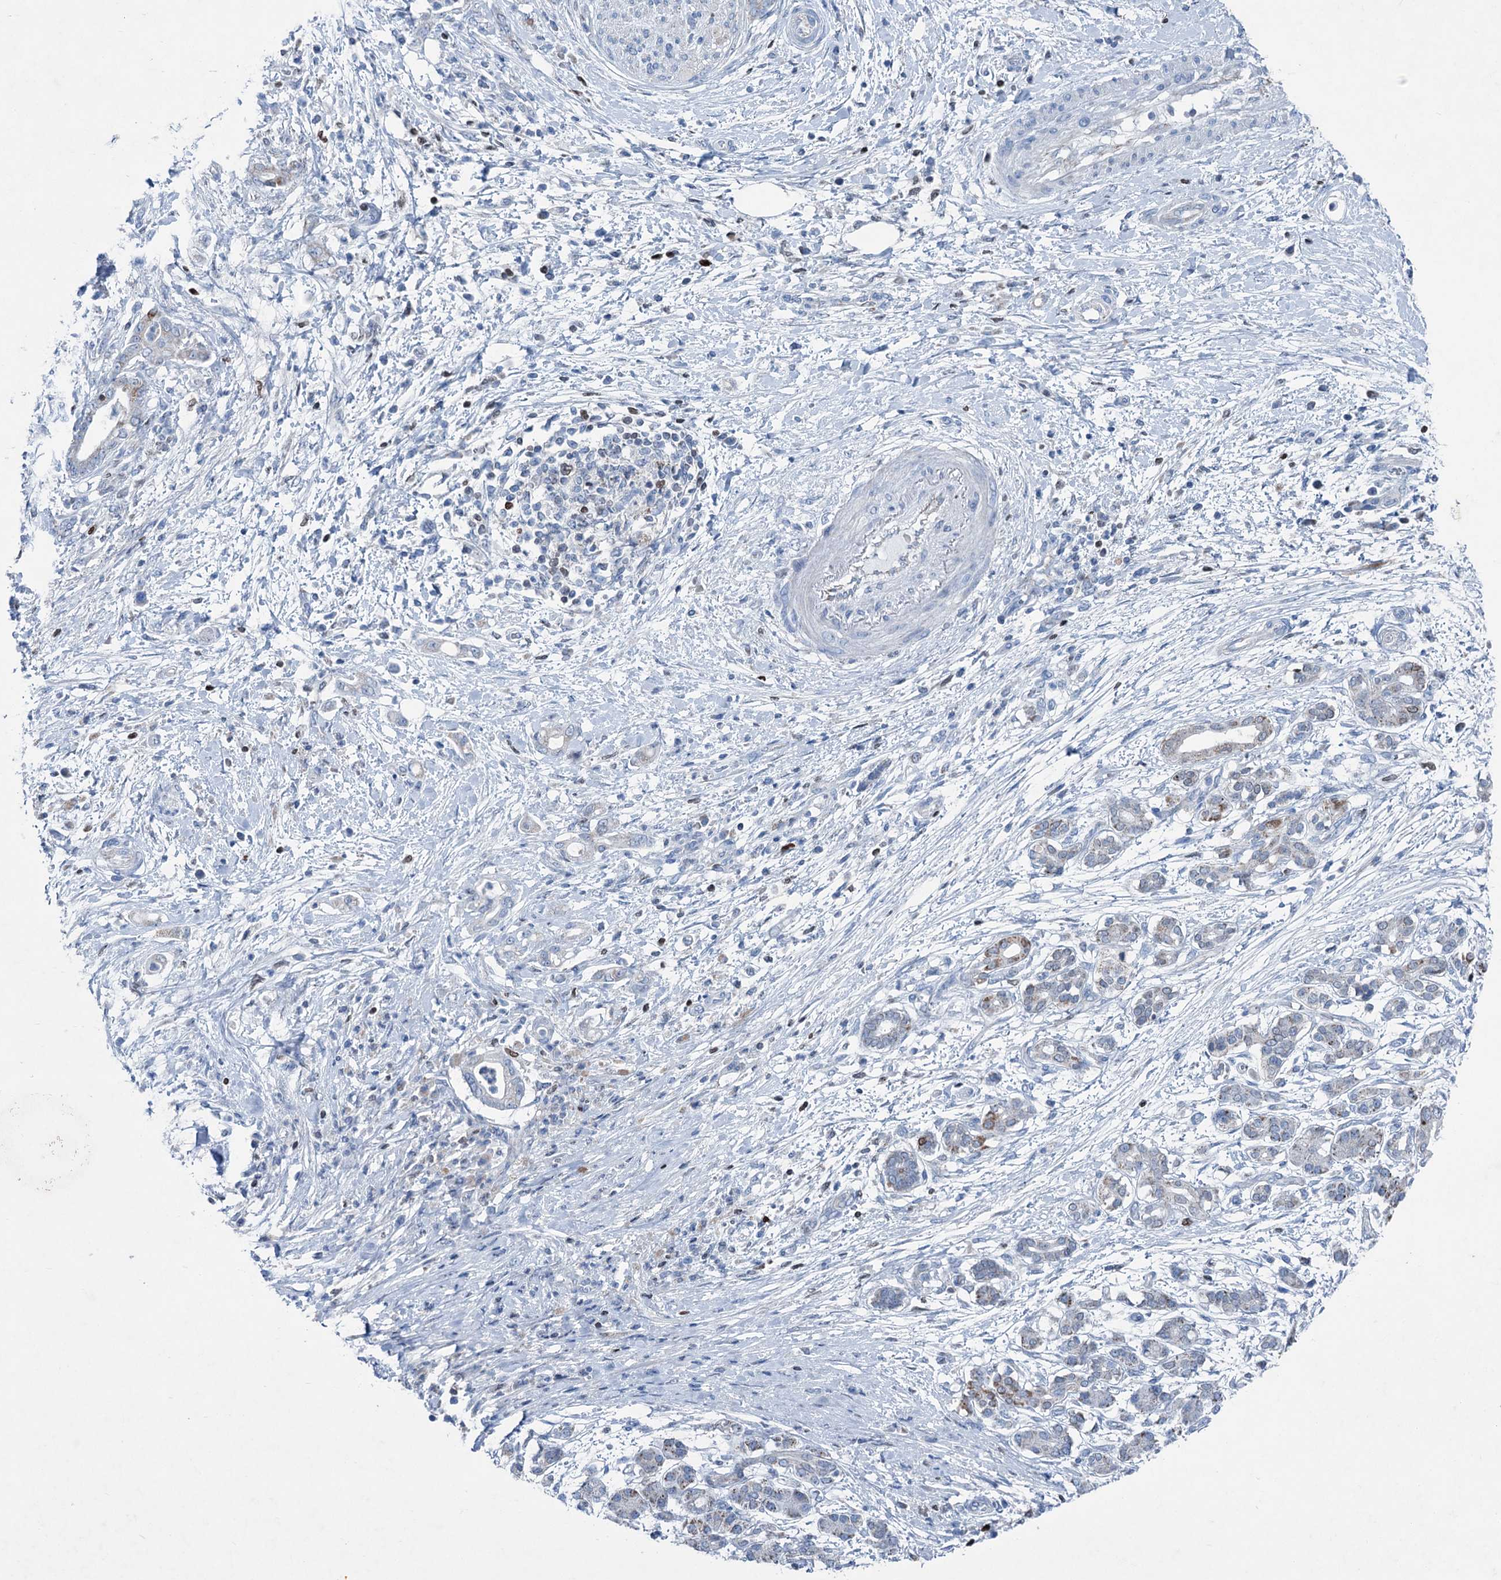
{"staining": {"intensity": "negative", "quantity": "none", "location": "none"}, "tissue": "pancreatic cancer", "cell_type": "Tumor cells", "image_type": "cancer", "snomed": [{"axis": "morphology", "description": "Adenocarcinoma, NOS"}, {"axis": "topography", "description": "Pancreas"}], "caption": "This is an immunohistochemistry histopathology image of human adenocarcinoma (pancreatic). There is no positivity in tumor cells.", "gene": "ELP4", "patient": {"sex": "female", "age": 55}}